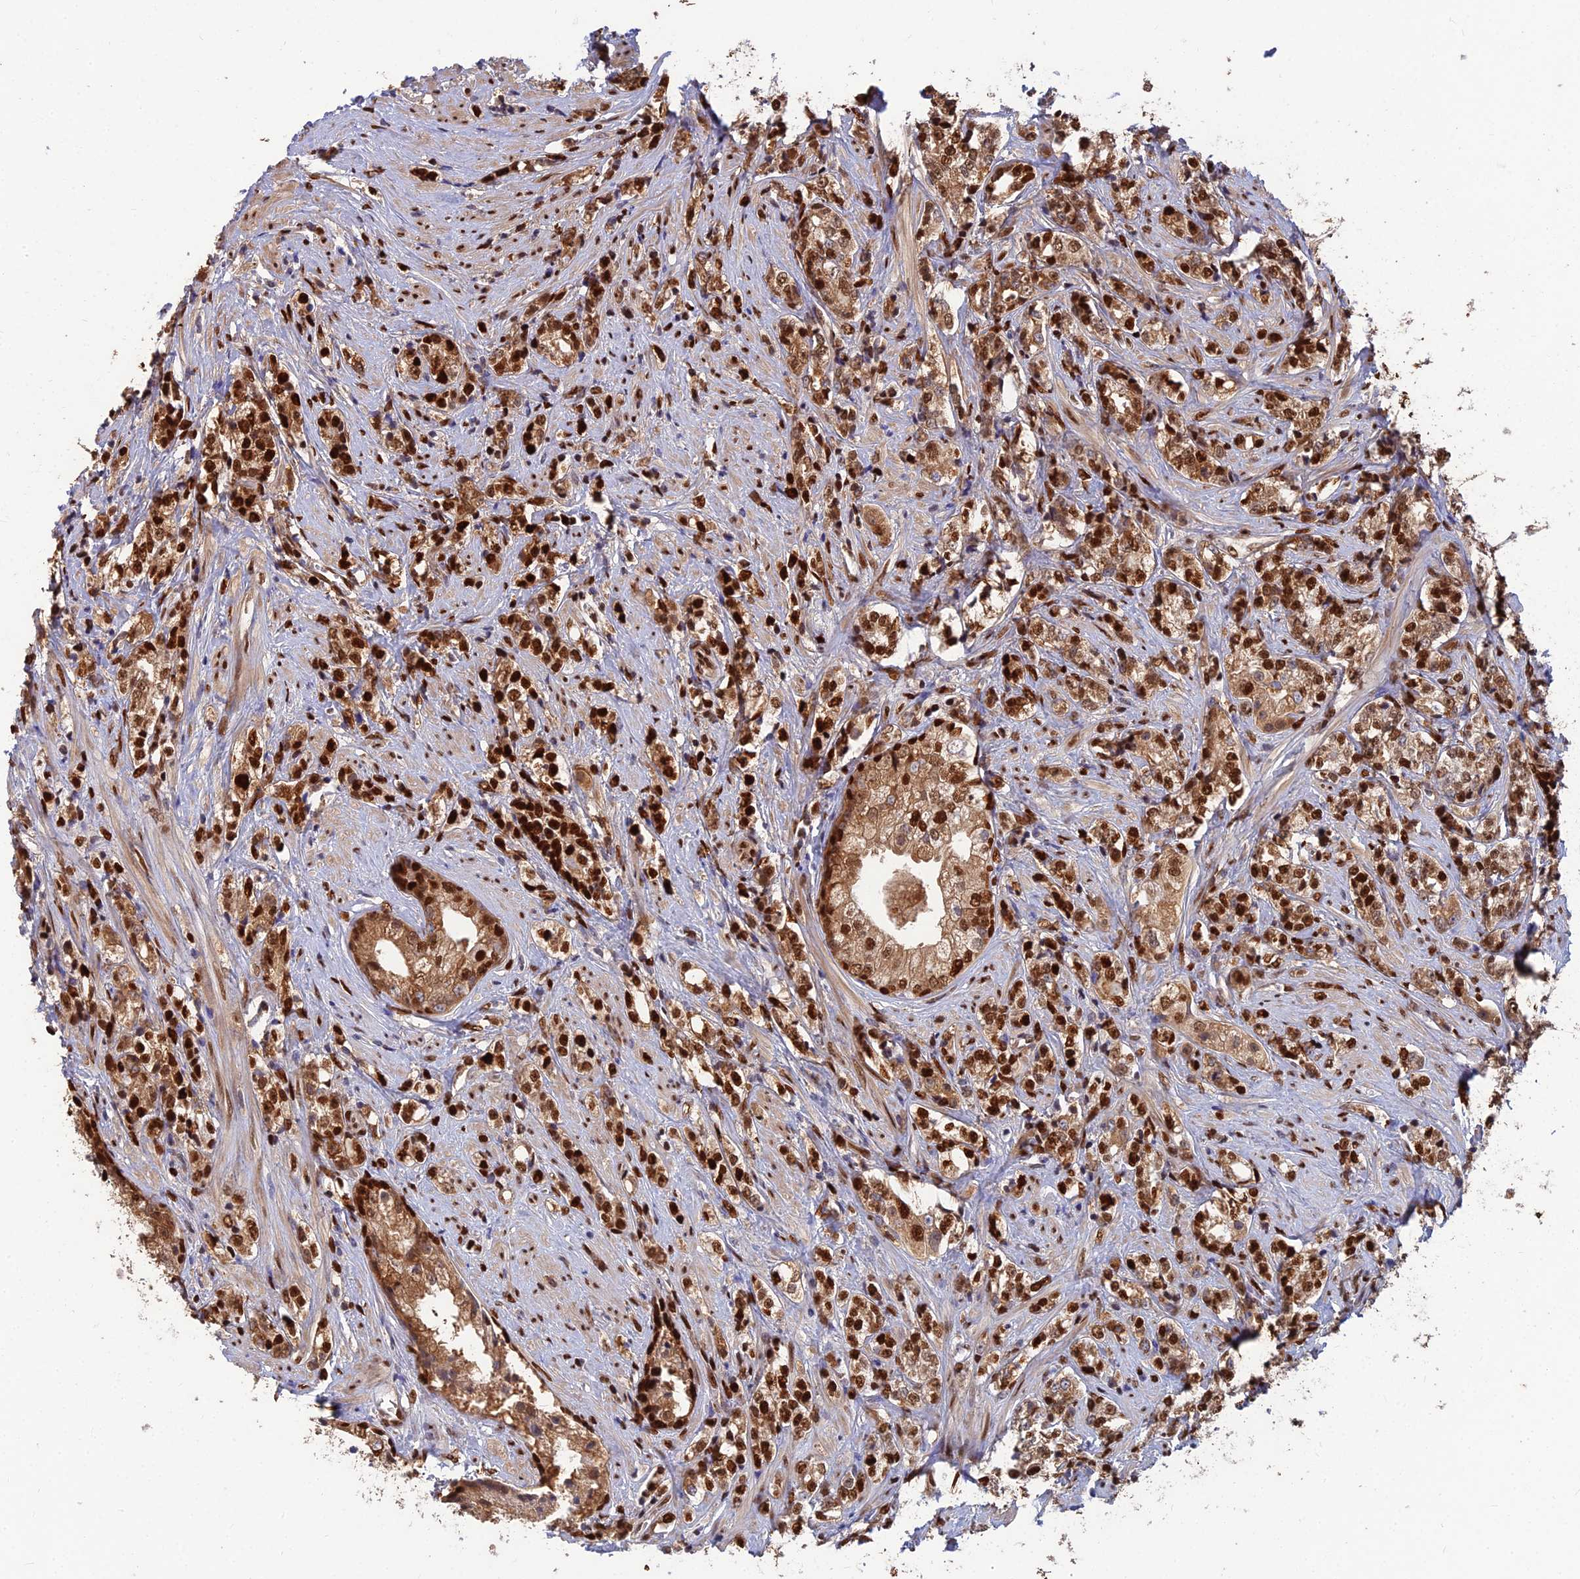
{"staining": {"intensity": "strong", "quantity": ">75%", "location": "cytoplasmic/membranous,nuclear"}, "tissue": "prostate cancer", "cell_type": "Tumor cells", "image_type": "cancer", "snomed": [{"axis": "morphology", "description": "Adenocarcinoma, High grade"}, {"axis": "topography", "description": "Prostate"}], "caption": "Brown immunohistochemical staining in human prostate cancer (high-grade adenocarcinoma) demonstrates strong cytoplasmic/membranous and nuclear staining in about >75% of tumor cells. (Stains: DAB in brown, nuclei in blue, Microscopy: brightfield microscopy at high magnification).", "gene": "DNPEP", "patient": {"sex": "male", "age": 69}}